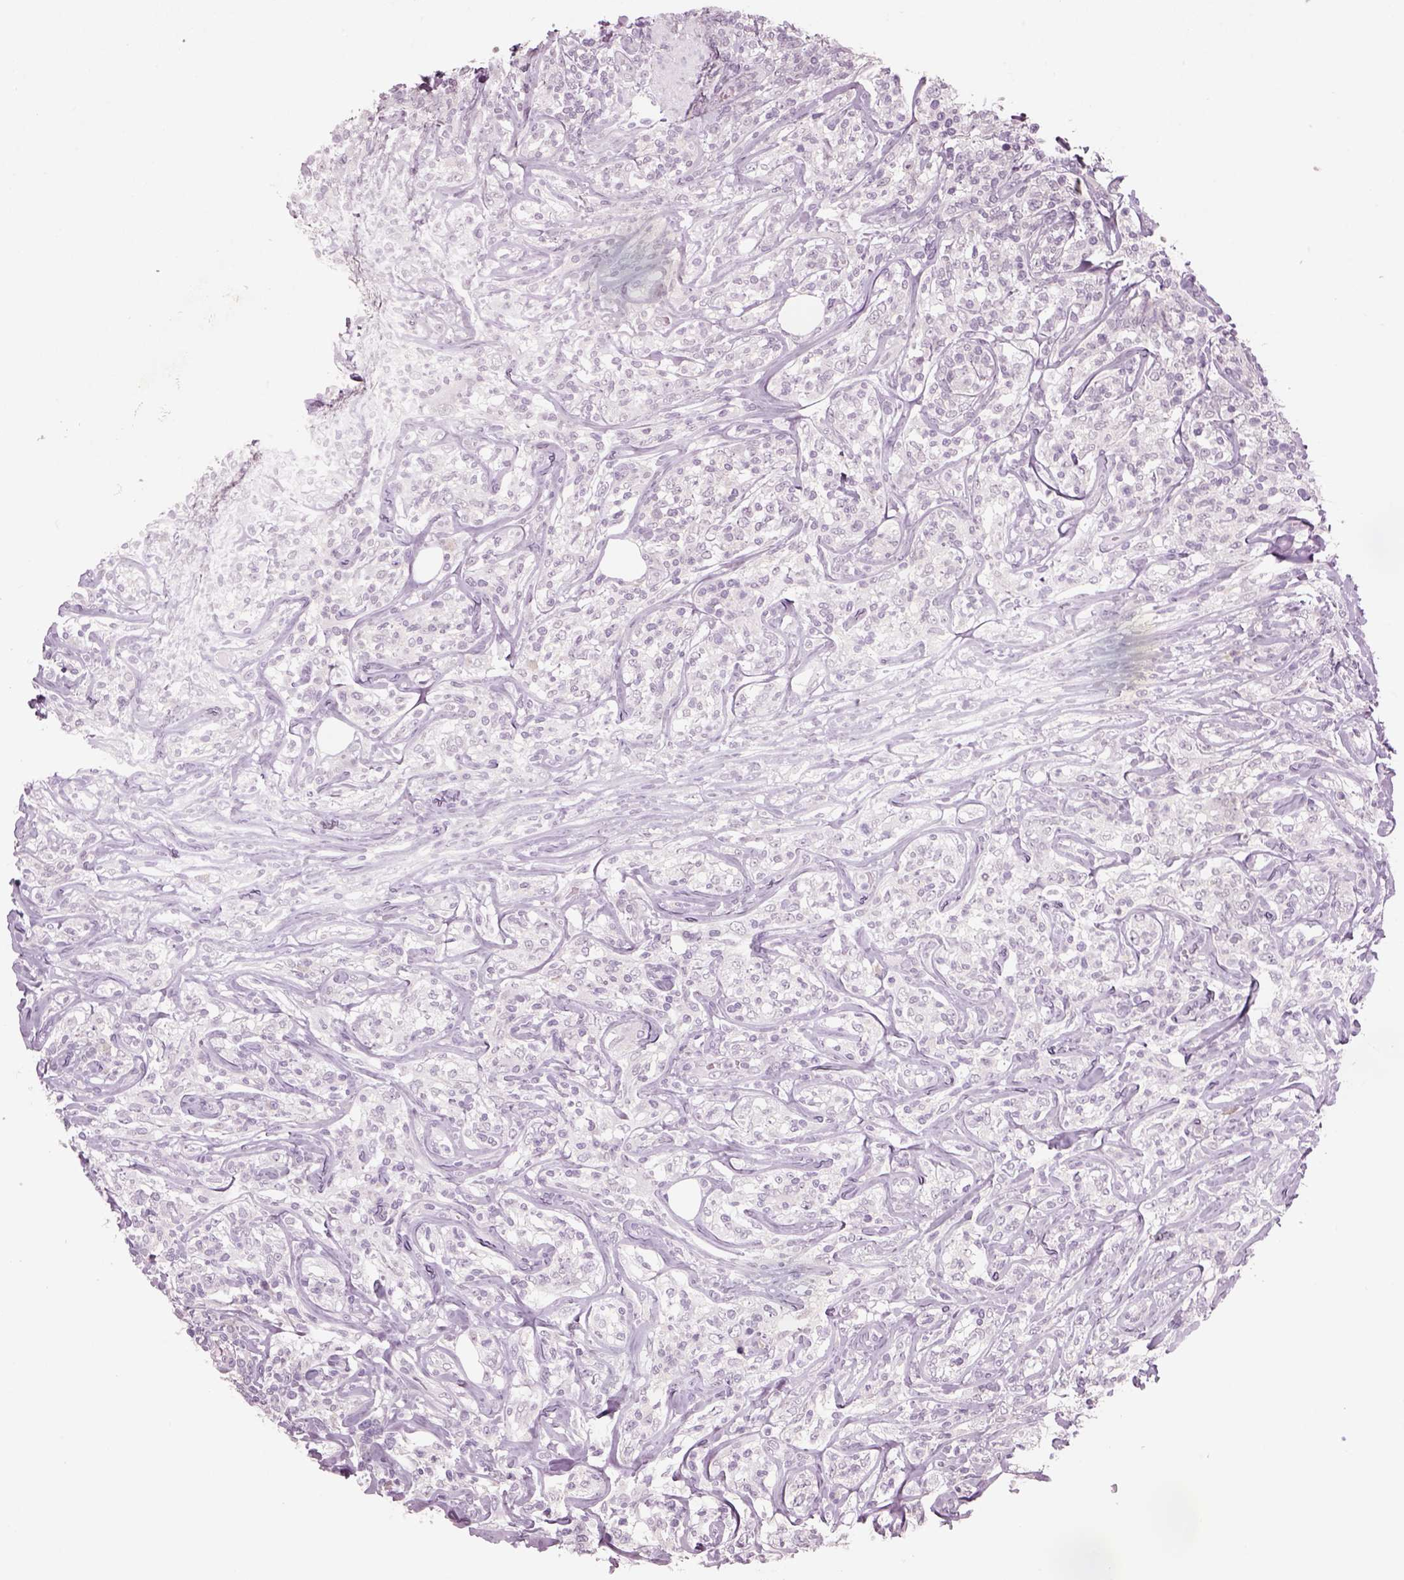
{"staining": {"intensity": "negative", "quantity": "none", "location": "none"}, "tissue": "lymphoma", "cell_type": "Tumor cells", "image_type": "cancer", "snomed": [{"axis": "morphology", "description": "Malignant lymphoma, non-Hodgkin's type, High grade"}, {"axis": "topography", "description": "Lymph node"}], "caption": "Immunohistochemistry (IHC) photomicrograph of lymphoma stained for a protein (brown), which shows no staining in tumor cells. (Immunohistochemistry, brightfield microscopy, high magnification).", "gene": "PENK", "patient": {"sex": "female", "age": 84}}